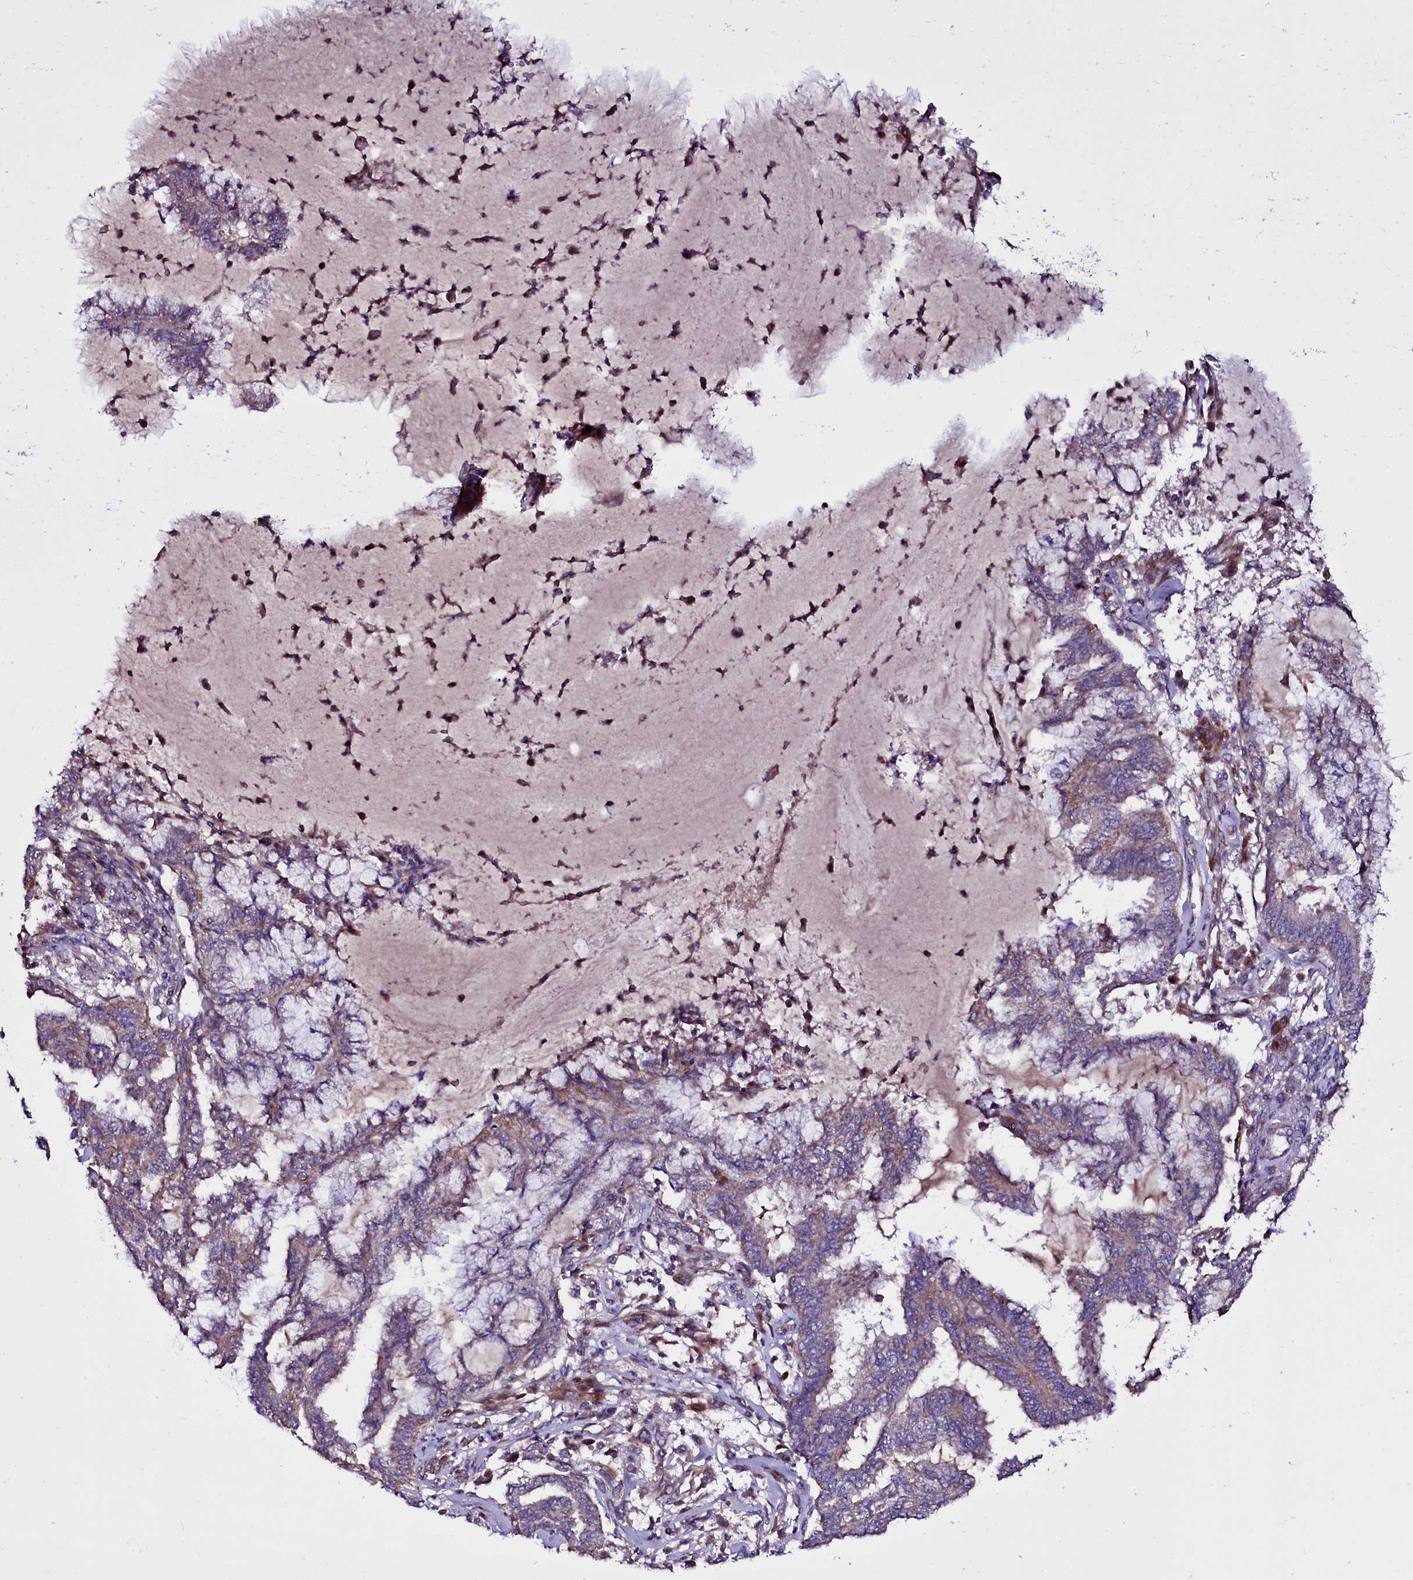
{"staining": {"intensity": "weak", "quantity": "25%-75%", "location": "cytoplasmic/membranous"}, "tissue": "endometrial cancer", "cell_type": "Tumor cells", "image_type": "cancer", "snomed": [{"axis": "morphology", "description": "Adenocarcinoma, NOS"}, {"axis": "topography", "description": "Endometrium"}], "caption": "Weak cytoplasmic/membranous expression is appreciated in approximately 25%-75% of tumor cells in endometrial cancer (adenocarcinoma).", "gene": "NAA80", "patient": {"sex": "female", "age": 86}}